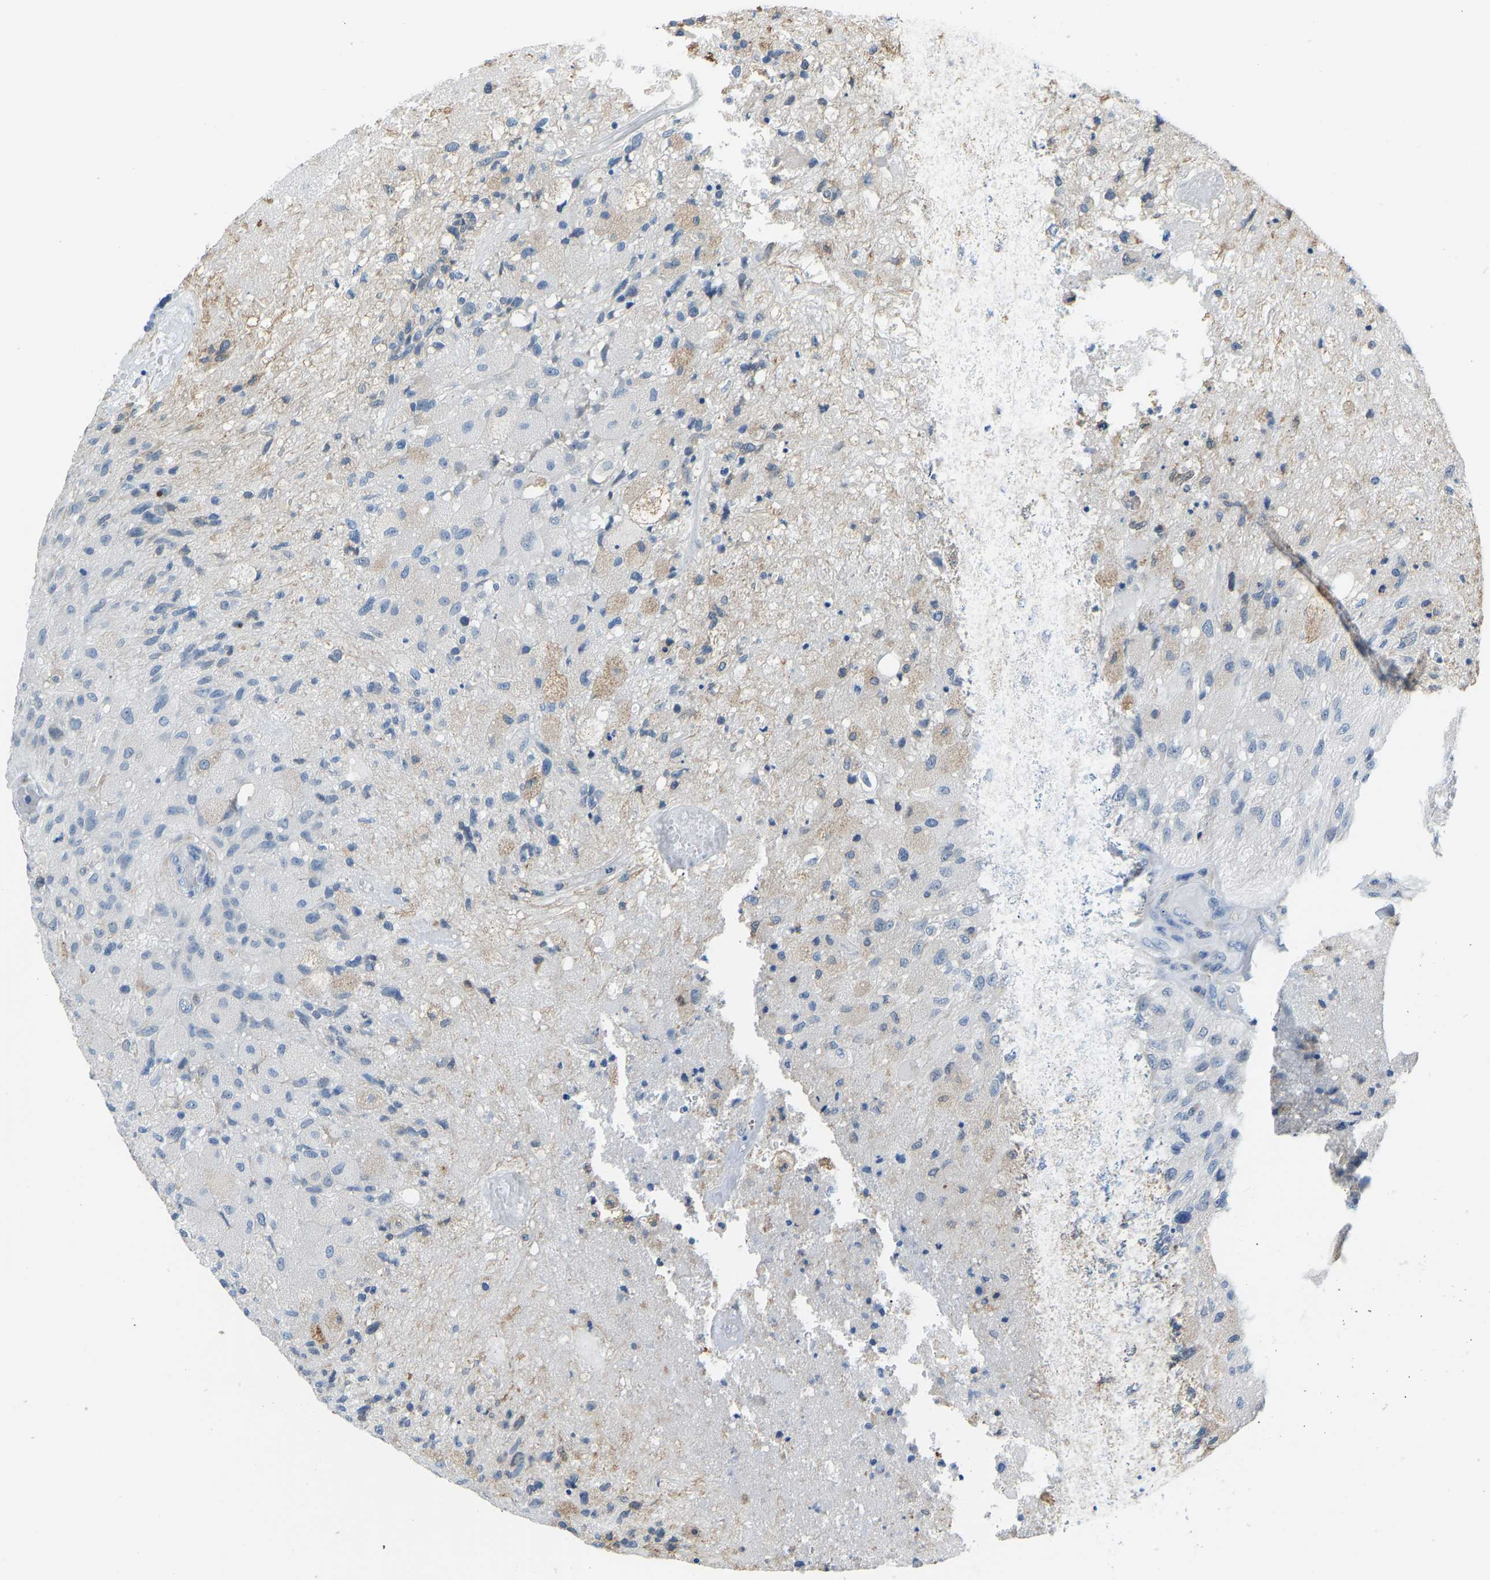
{"staining": {"intensity": "weak", "quantity": "<25%", "location": "cytoplasmic/membranous"}, "tissue": "glioma", "cell_type": "Tumor cells", "image_type": "cancer", "snomed": [{"axis": "morphology", "description": "Normal tissue, NOS"}, {"axis": "morphology", "description": "Glioma, malignant, High grade"}, {"axis": "topography", "description": "Cerebral cortex"}], "caption": "Immunohistochemical staining of human glioma shows no significant staining in tumor cells. Brightfield microscopy of immunohistochemistry (IHC) stained with DAB (3,3'-diaminobenzidine) (brown) and hematoxylin (blue), captured at high magnification.", "gene": "VRK1", "patient": {"sex": "male", "age": 77}}